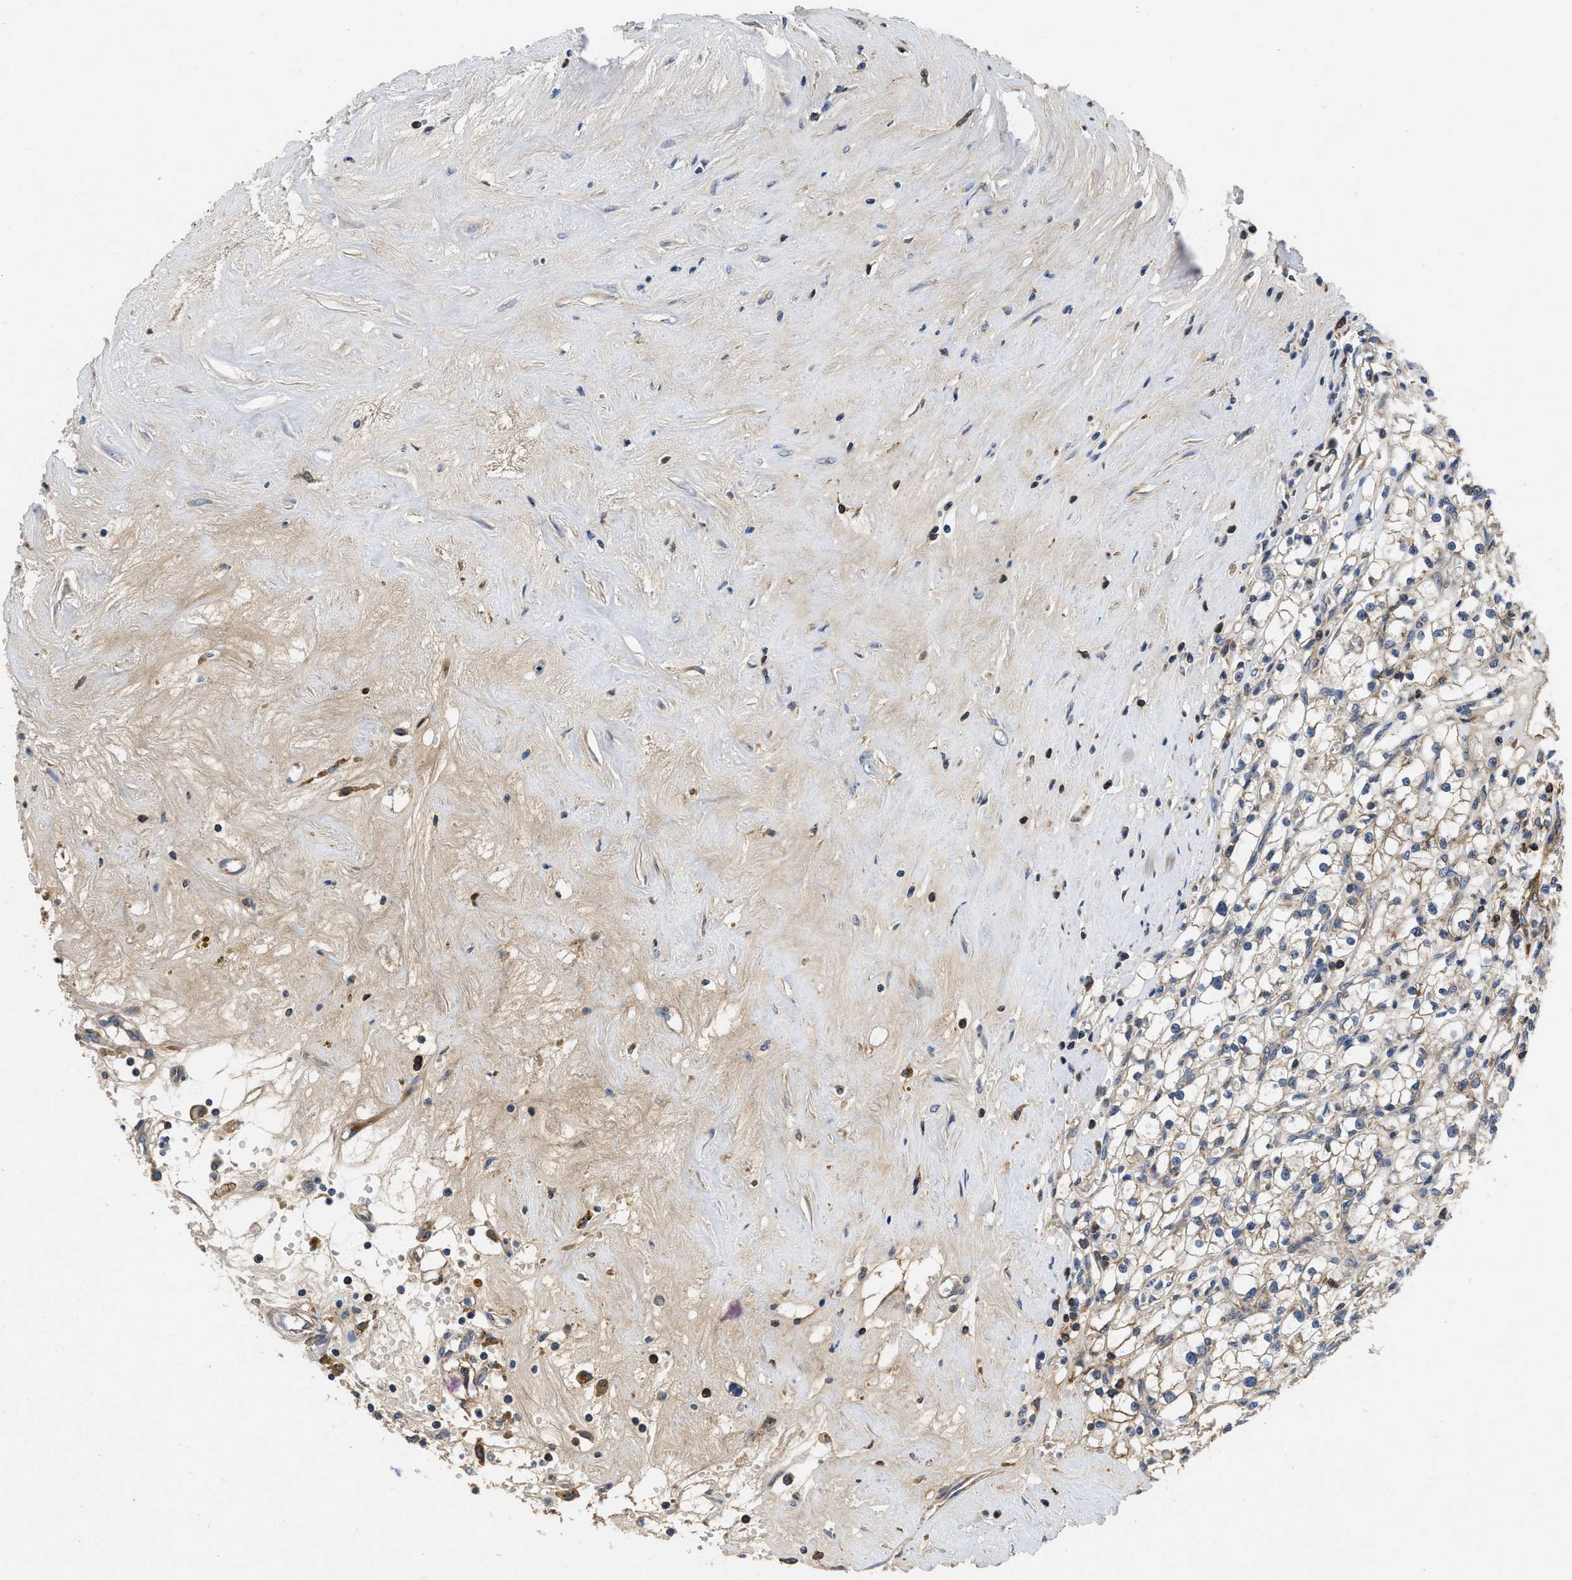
{"staining": {"intensity": "moderate", "quantity": "<25%", "location": "cytoplasmic/membranous"}, "tissue": "renal cancer", "cell_type": "Tumor cells", "image_type": "cancer", "snomed": [{"axis": "morphology", "description": "Adenocarcinoma, NOS"}, {"axis": "topography", "description": "Kidney"}], "caption": "An image of human renal adenocarcinoma stained for a protein shows moderate cytoplasmic/membranous brown staining in tumor cells.", "gene": "GALK1", "patient": {"sex": "male", "age": 56}}